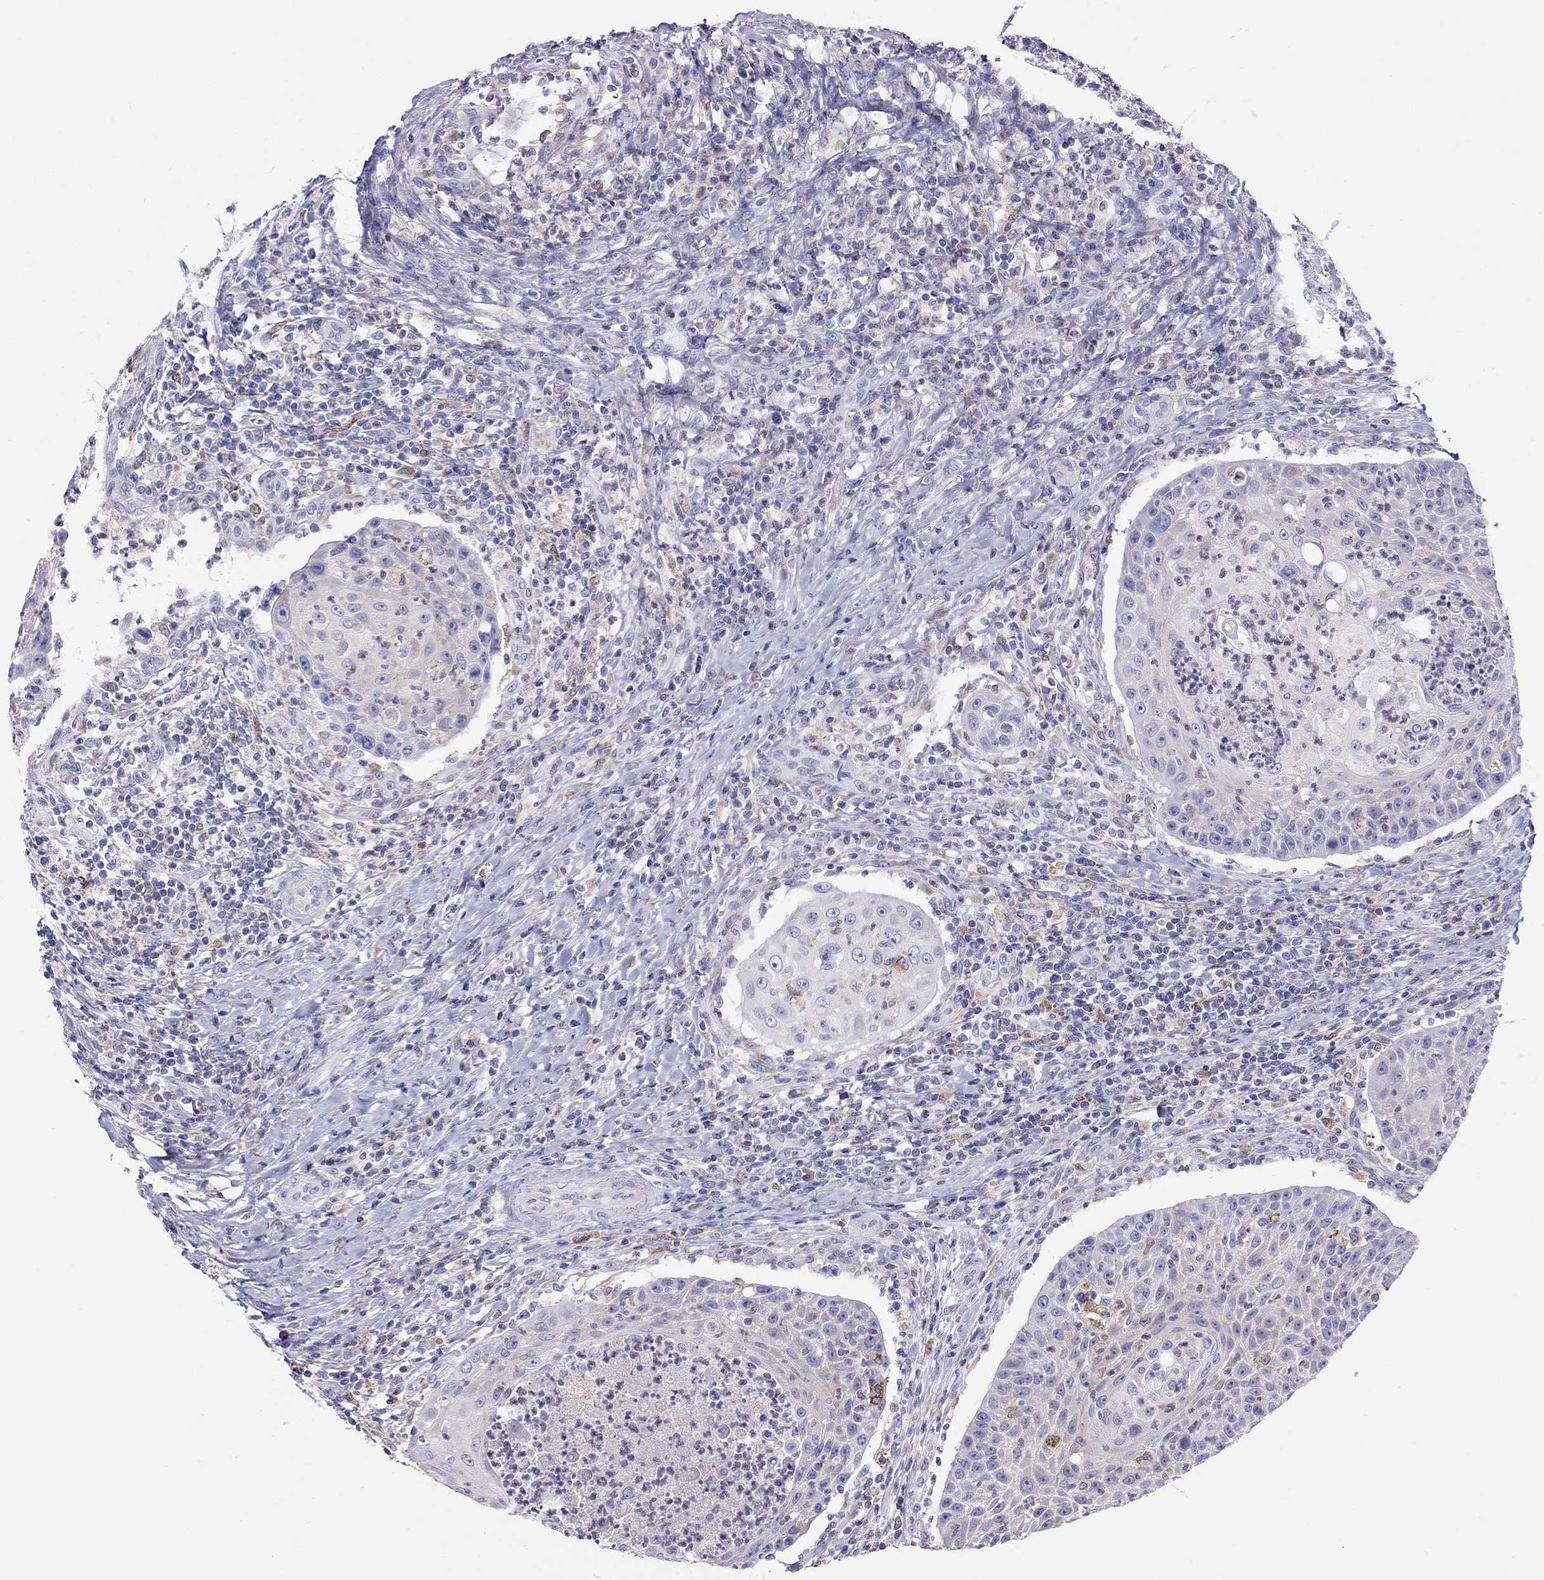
{"staining": {"intensity": "negative", "quantity": "none", "location": "none"}, "tissue": "head and neck cancer", "cell_type": "Tumor cells", "image_type": "cancer", "snomed": [{"axis": "morphology", "description": "Squamous cell carcinoma, NOS"}, {"axis": "topography", "description": "Head-Neck"}], "caption": "There is no significant positivity in tumor cells of squamous cell carcinoma (head and neck).", "gene": "SLC46A2", "patient": {"sex": "male", "age": 69}}